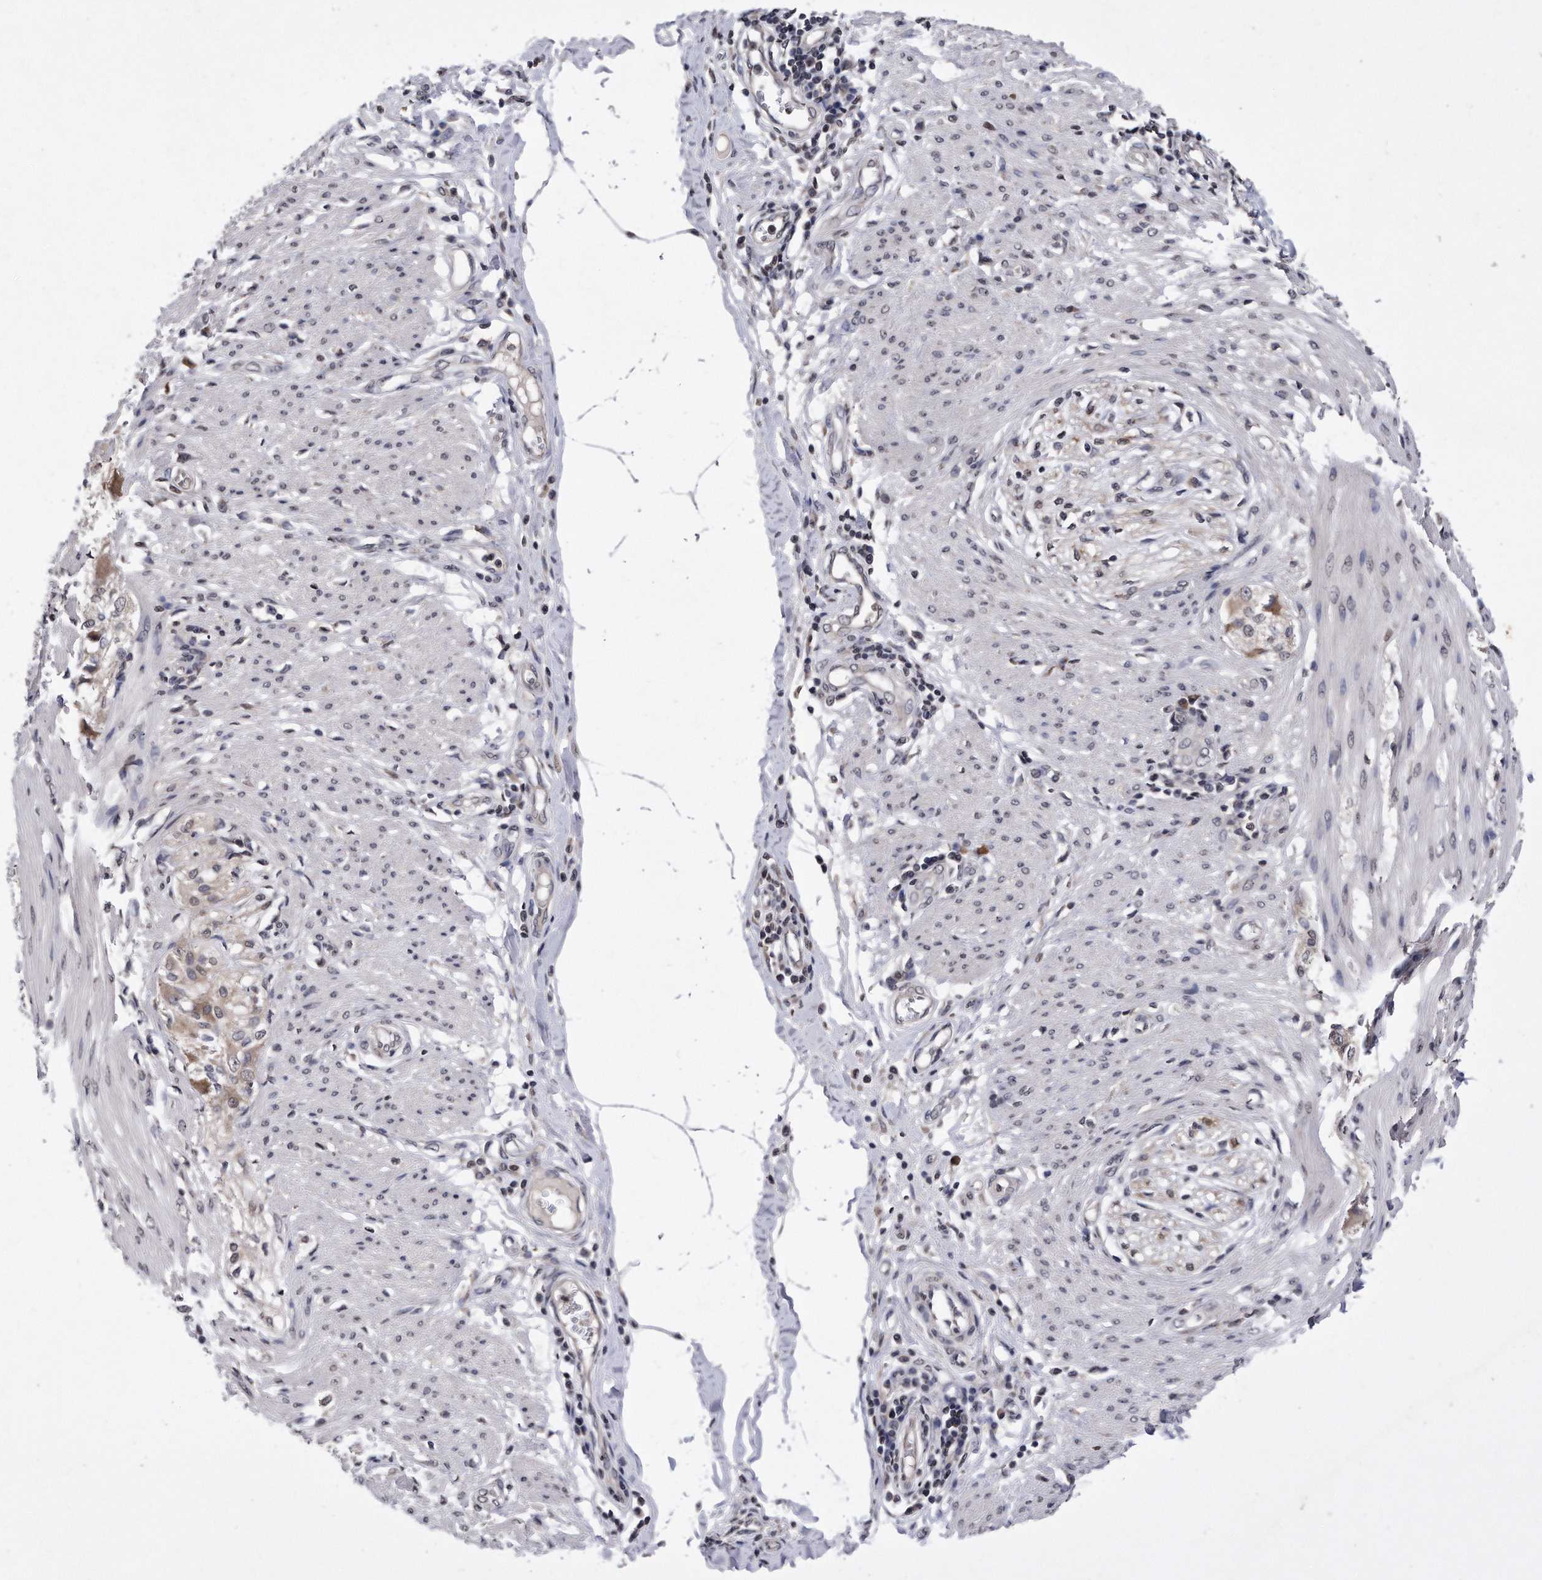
{"staining": {"intensity": "negative", "quantity": "none", "location": "none"}, "tissue": "smooth muscle", "cell_type": "Smooth muscle cells", "image_type": "normal", "snomed": [{"axis": "morphology", "description": "Normal tissue, NOS"}, {"axis": "morphology", "description": "Adenocarcinoma, NOS"}, {"axis": "topography", "description": "Colon"}, {"axis": "topography", "description": "Peripheral nerve tissue"}], "caption": "A high-resolution histopathology image shows immunohistochemistry staining of benign smooth muscle, which shows no significant expression in smooth muscle cells.", "gene": "DAB1", "patient": {"sex": "male", "age": 14}}